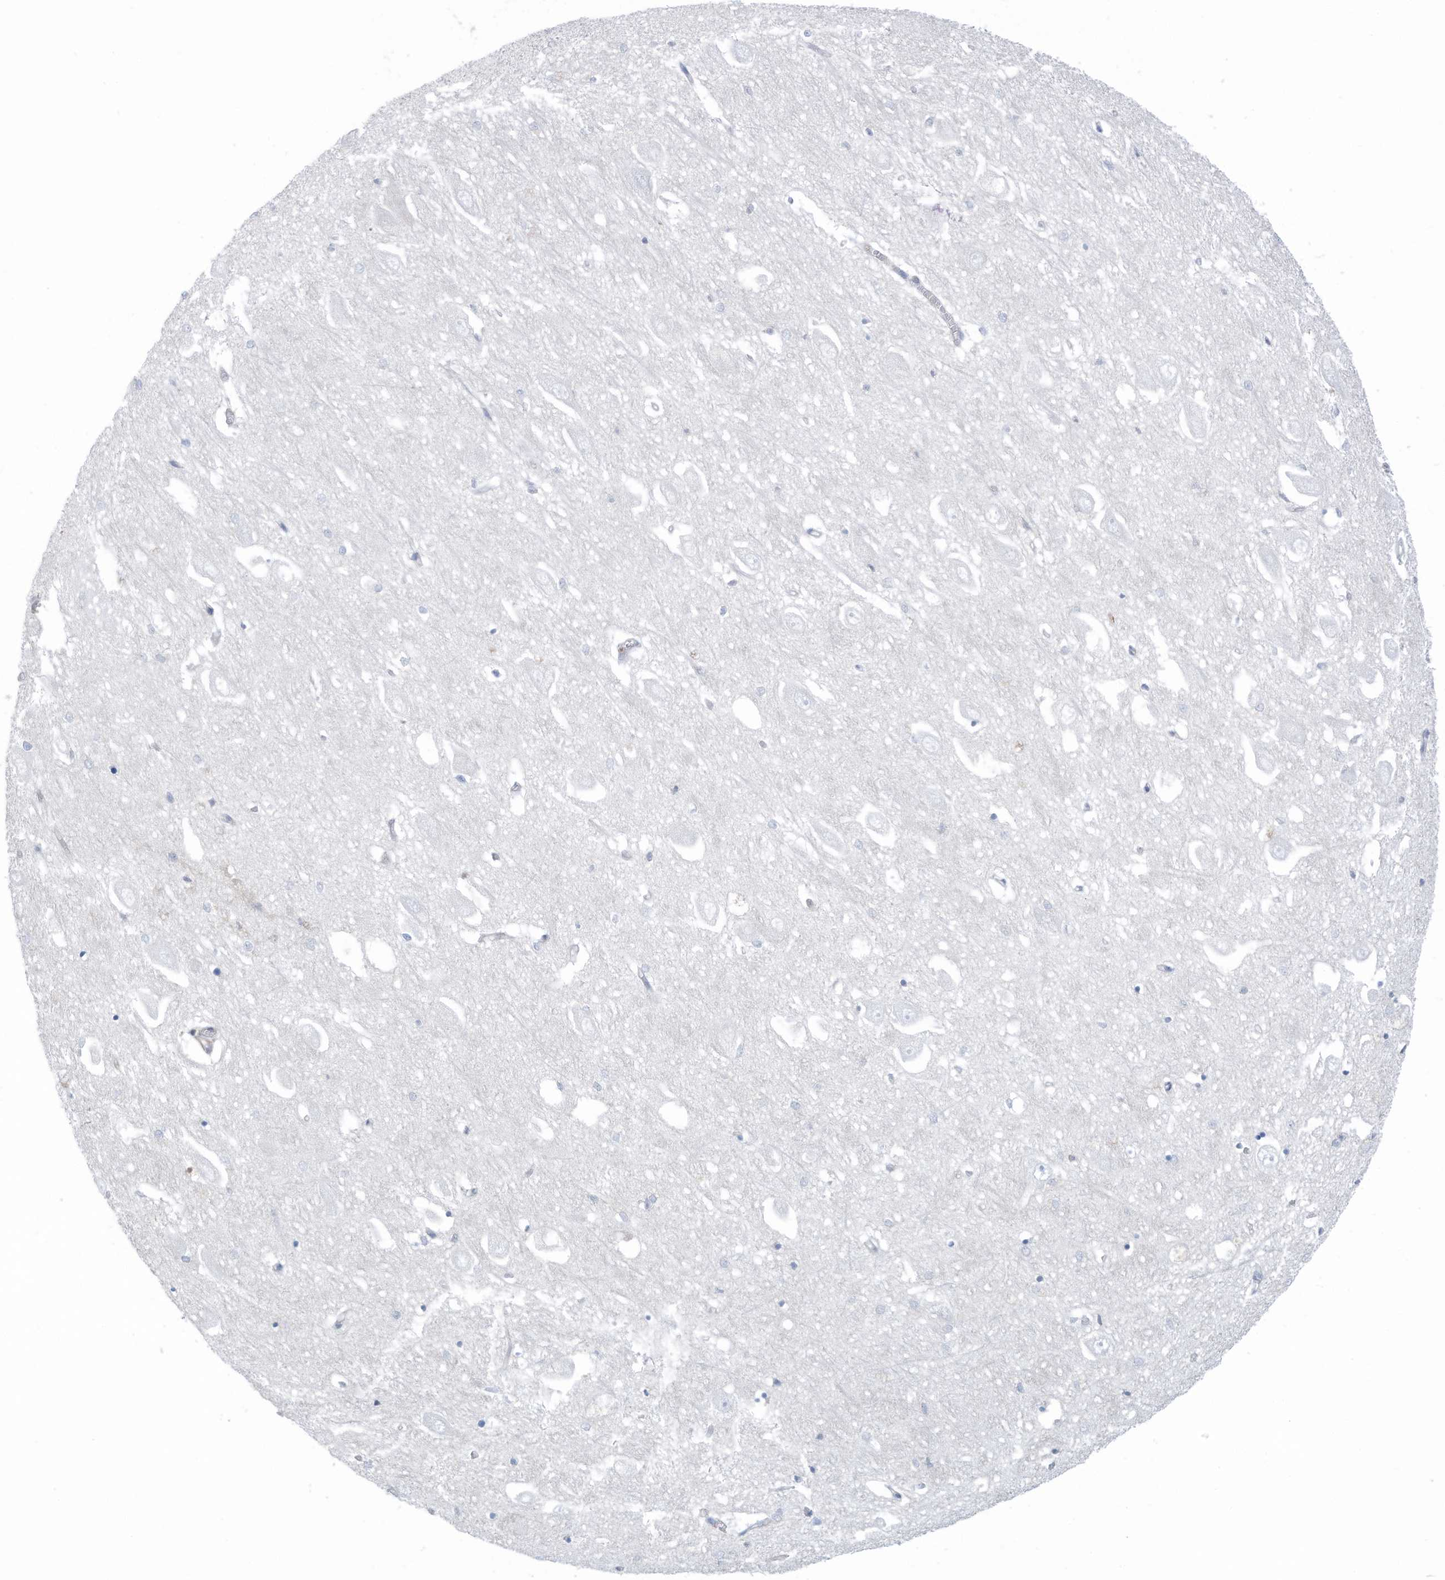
{"staining": {"intensity": "negative", "quantity": "none", "location": "none"}, "tissue": "hippocampus", "cell_type": "Glial cells", "image_type": "normal", "snomed": [{"axis": "morphology", "description": "Normal tissue, NOS"}, {"axis": "topography", "description": "Hippocampus"}], "caption": "Immunohistochemistry histopathology image of benign hippocampus: human hippocampus stained with DAB displays no significant protein expression in glial cells.", "gene": "ZNF846", "patient": {"sex": "female", "age": 64}}